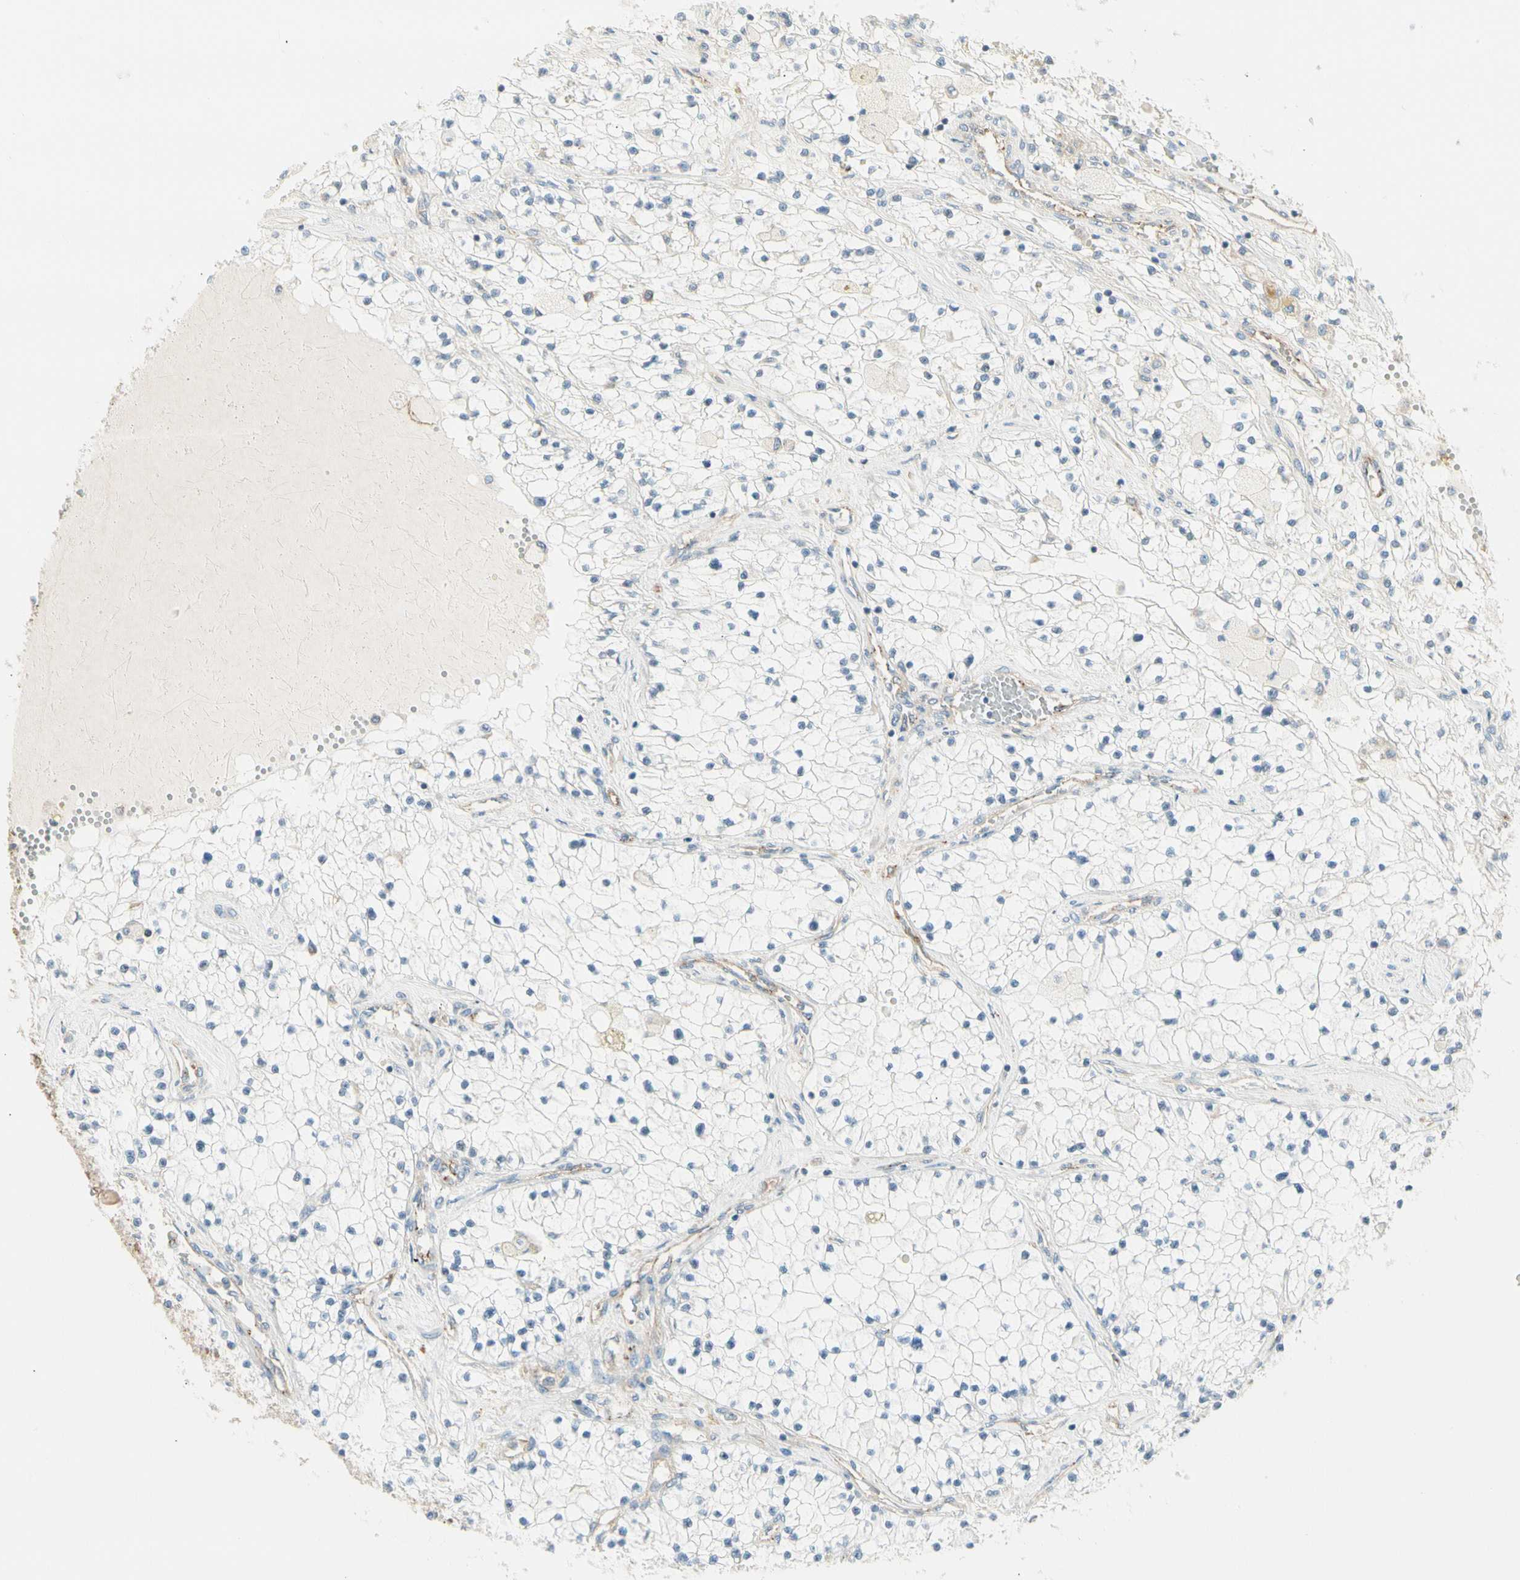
{"staining": {"intensity": "negative", "quantity": "none", "location": "none"}, "tissue": "renal cancer", "cell_type": "Tumor cells", "image_type": "cancer", "snomed": [{"axis": "morphology", "description": "Adenocarcinoma, NOS"}, {"axis": "topography", "description": "Kidney"}], "caption": "Tumor cells are negative for protein expression in human renal adenocarcinoma.", "gene": "AGFG1", "patient": {"sex": "male", "age": 68}}